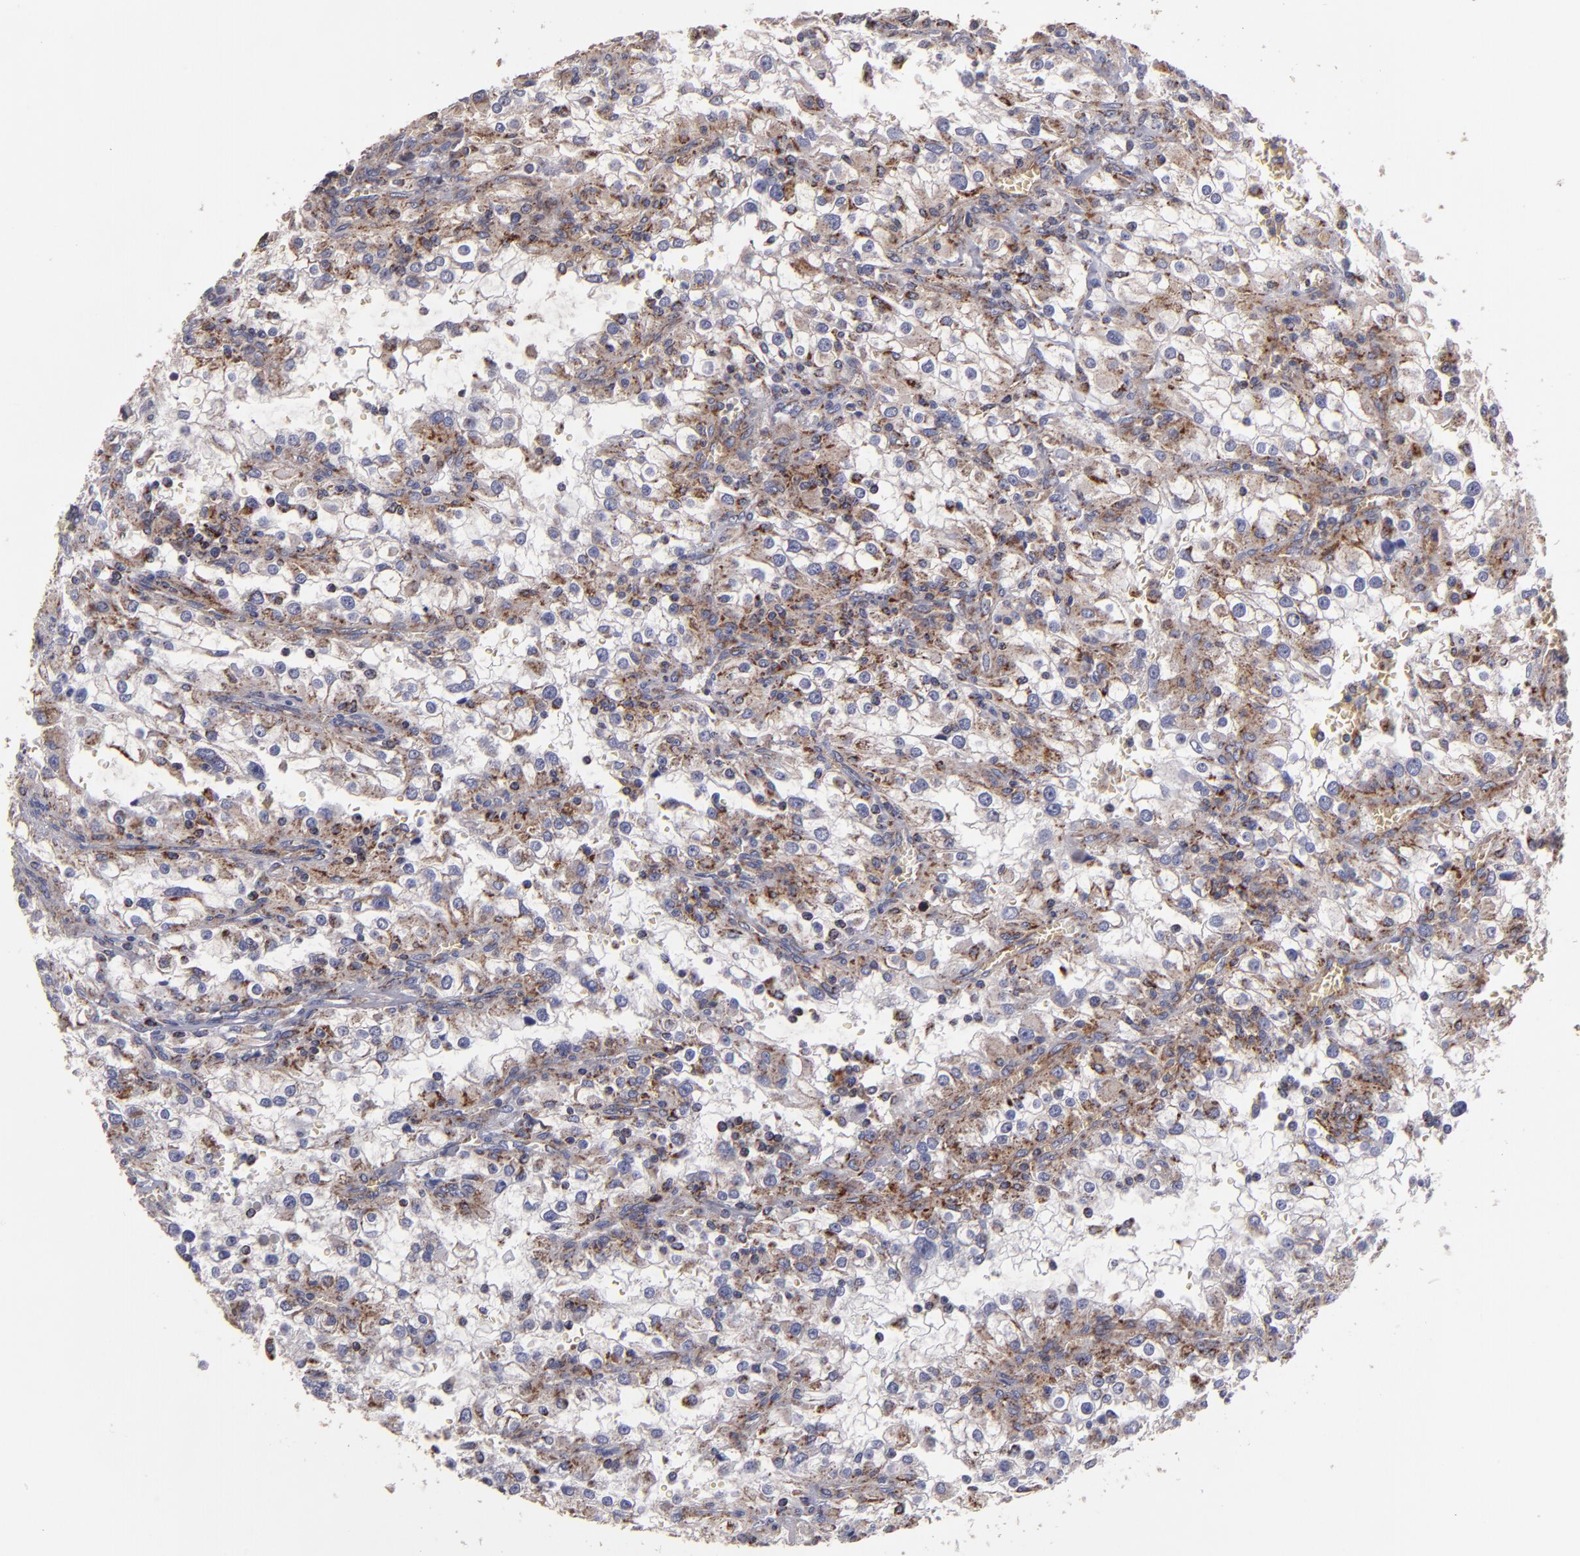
{"staining": {"intensity": "moderate", "quantity": "25%-75%", "location": "cytoplasmic/membranous"}, "tissue": "renal cancer", "cell_type": "Tumor cells", "image_type": "cancer", "snomed": [{"axis": "morphology", "description": "Adenocarcinoma, NOS"}, {"axis": "topography", "description": "Kidney"}], "caption": "Tumor cells demonstrate moderate cytoplasmic/membranous staining in approximately 25%-75% of cells in renal adenocarcinoma. Nuclei are stained in blue.", "gene": "CLTA", "patient": {"sex": "female", "age": 52}}